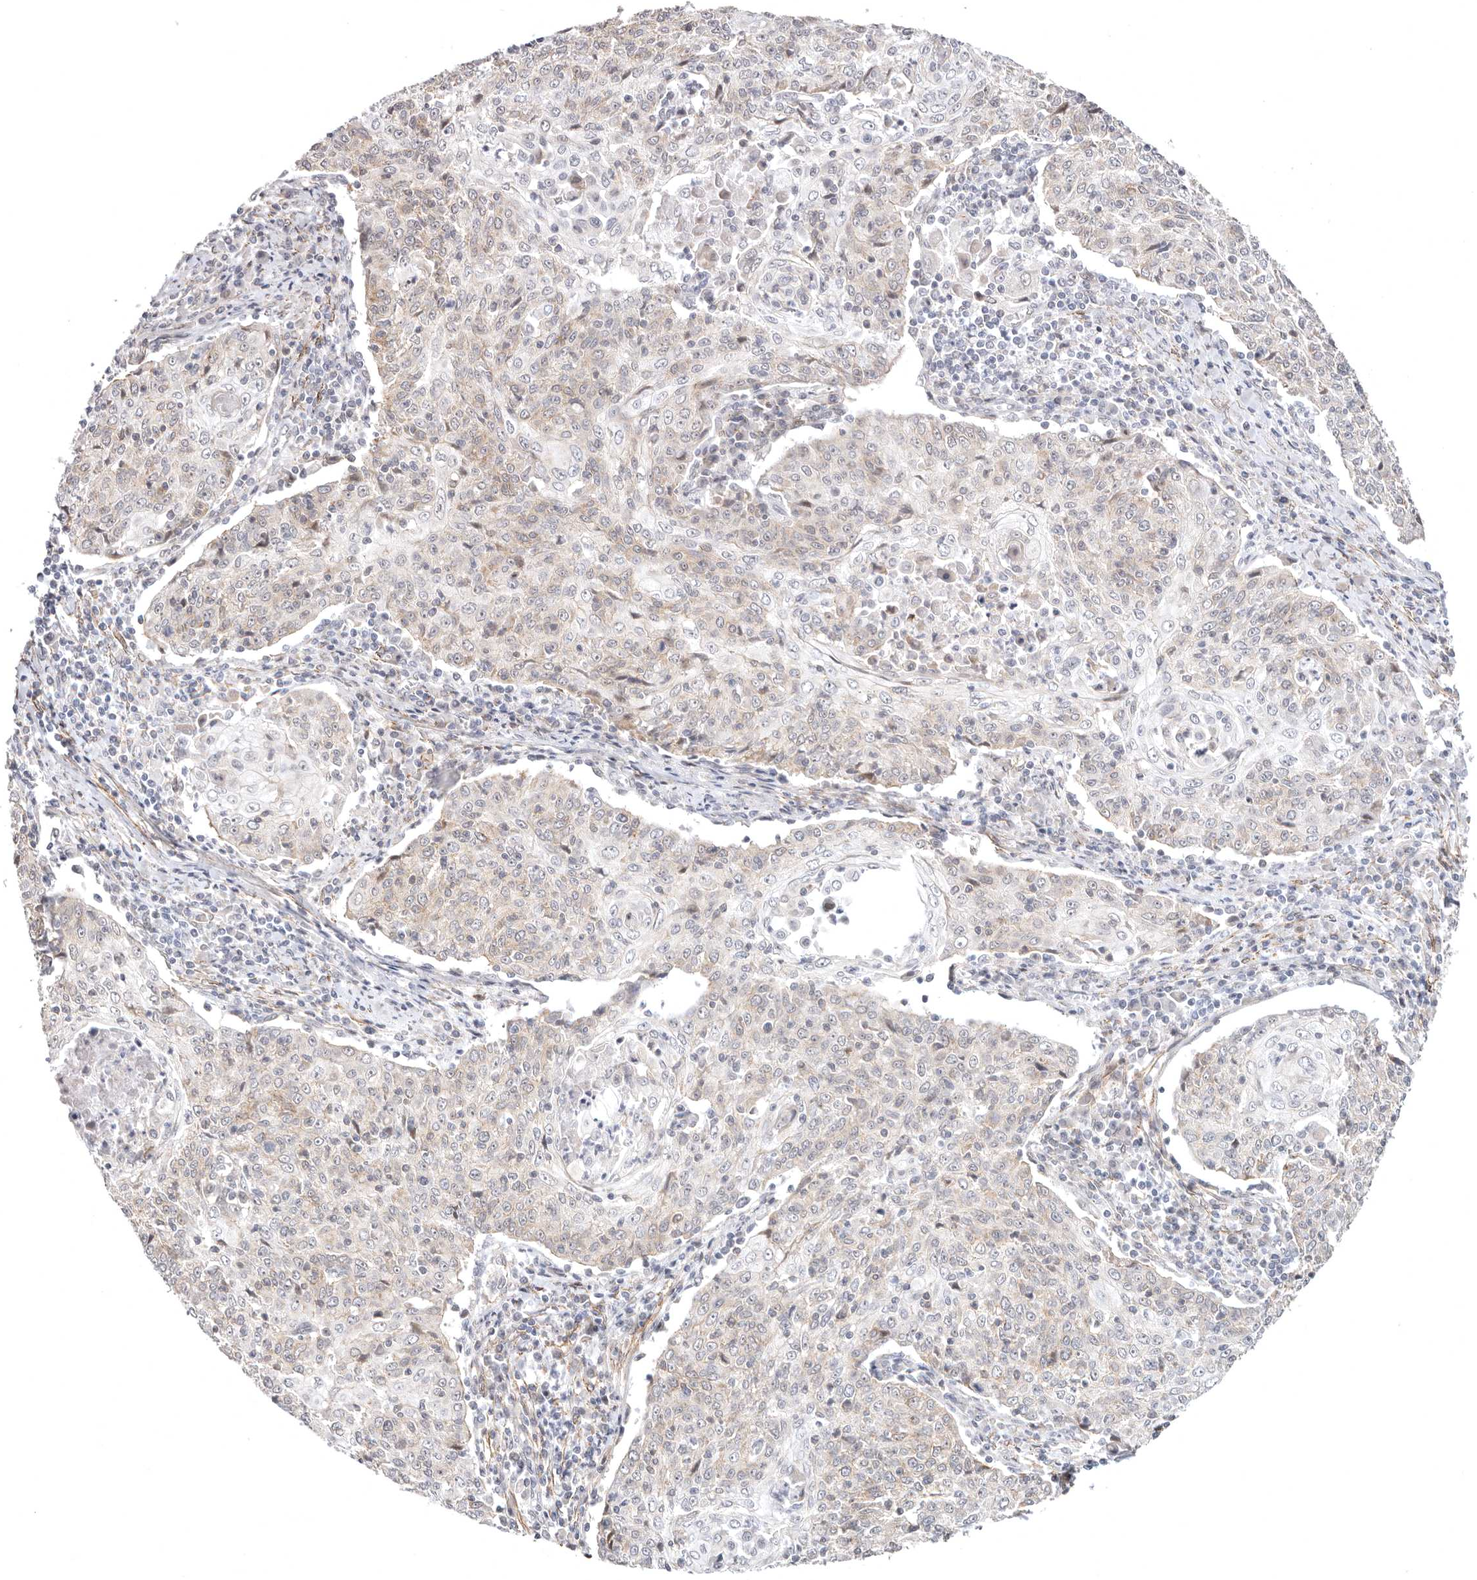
{"staining": {"intensity": "weak", "quantity": "25%-75%", "location": "cytoplasmic/membranous"}, "tissue": "cervical cancer", "cell_type": "Tumor cells", "image_type": "cancer", "snomed": [{"axis": "morphology", "description": "Squamous cell carcinoma, NOS"}, {"axis": "topography", "description": "Cervix"}], "caption": "Cervical cancer (squamous cell carcinoma) stained with a protein marker displays weak staining in tumor cells.", "gene": "SZT2", "patient": {"sex": "female", "age": 48}}